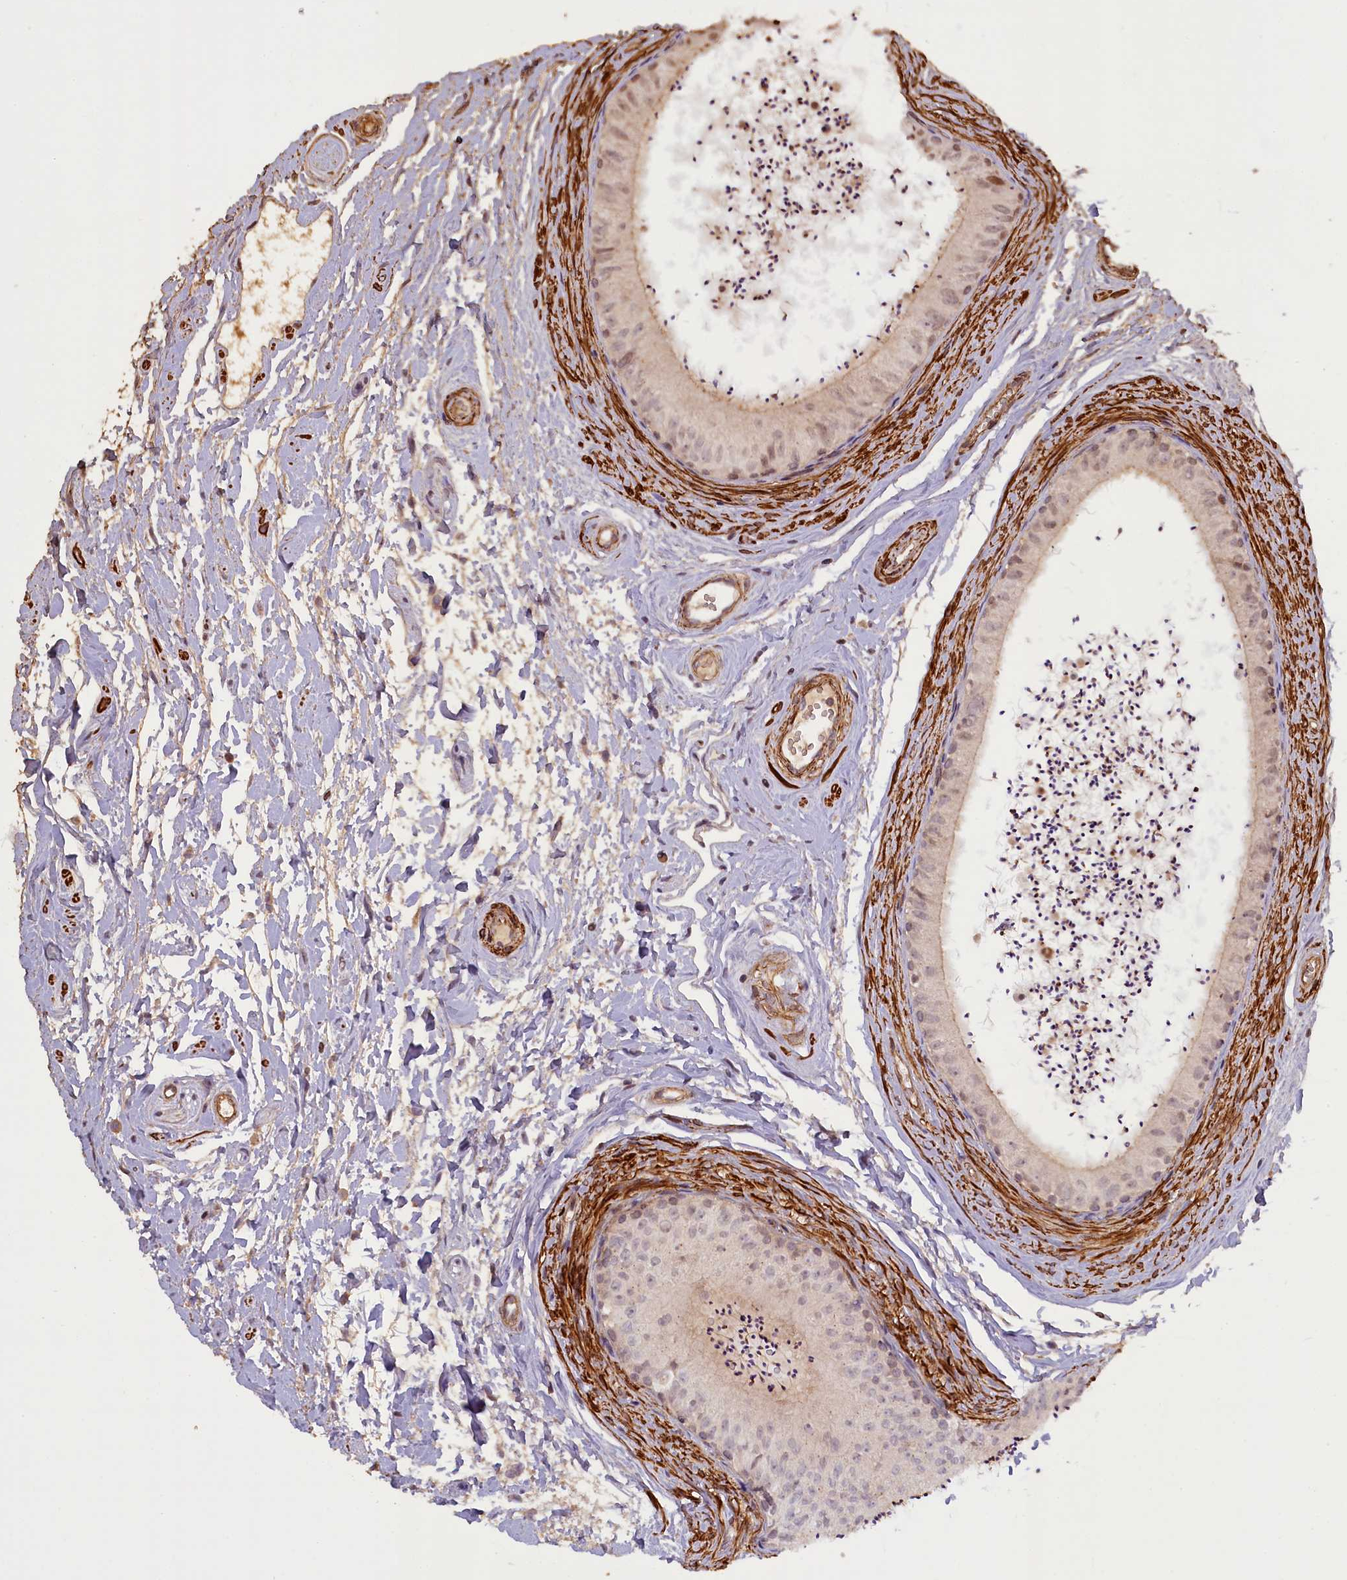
{"staining": {"intensity": "weak", "quantity": "<25%", "location": "cytoplasmic/membranous,nuclear"}, "tissue": "epididymis", "cell_type": "Glandular cells", "image_type": "normal", "snomed": [{"axis": "morphology", "description": "Normal tissue, NOS"}, {"axis": "topography", "description": "Epididymis"}], "caption": "Glandular cells are negative for protein expression in normal human epididymis. Brightfield microscopy of immunohistochemistry (IHC) stained with DAB (brown) and hematoxylin (blue), captured at high magnification.", "gene": "FUZ", "patient": {"sex": "male", "age": 56}}